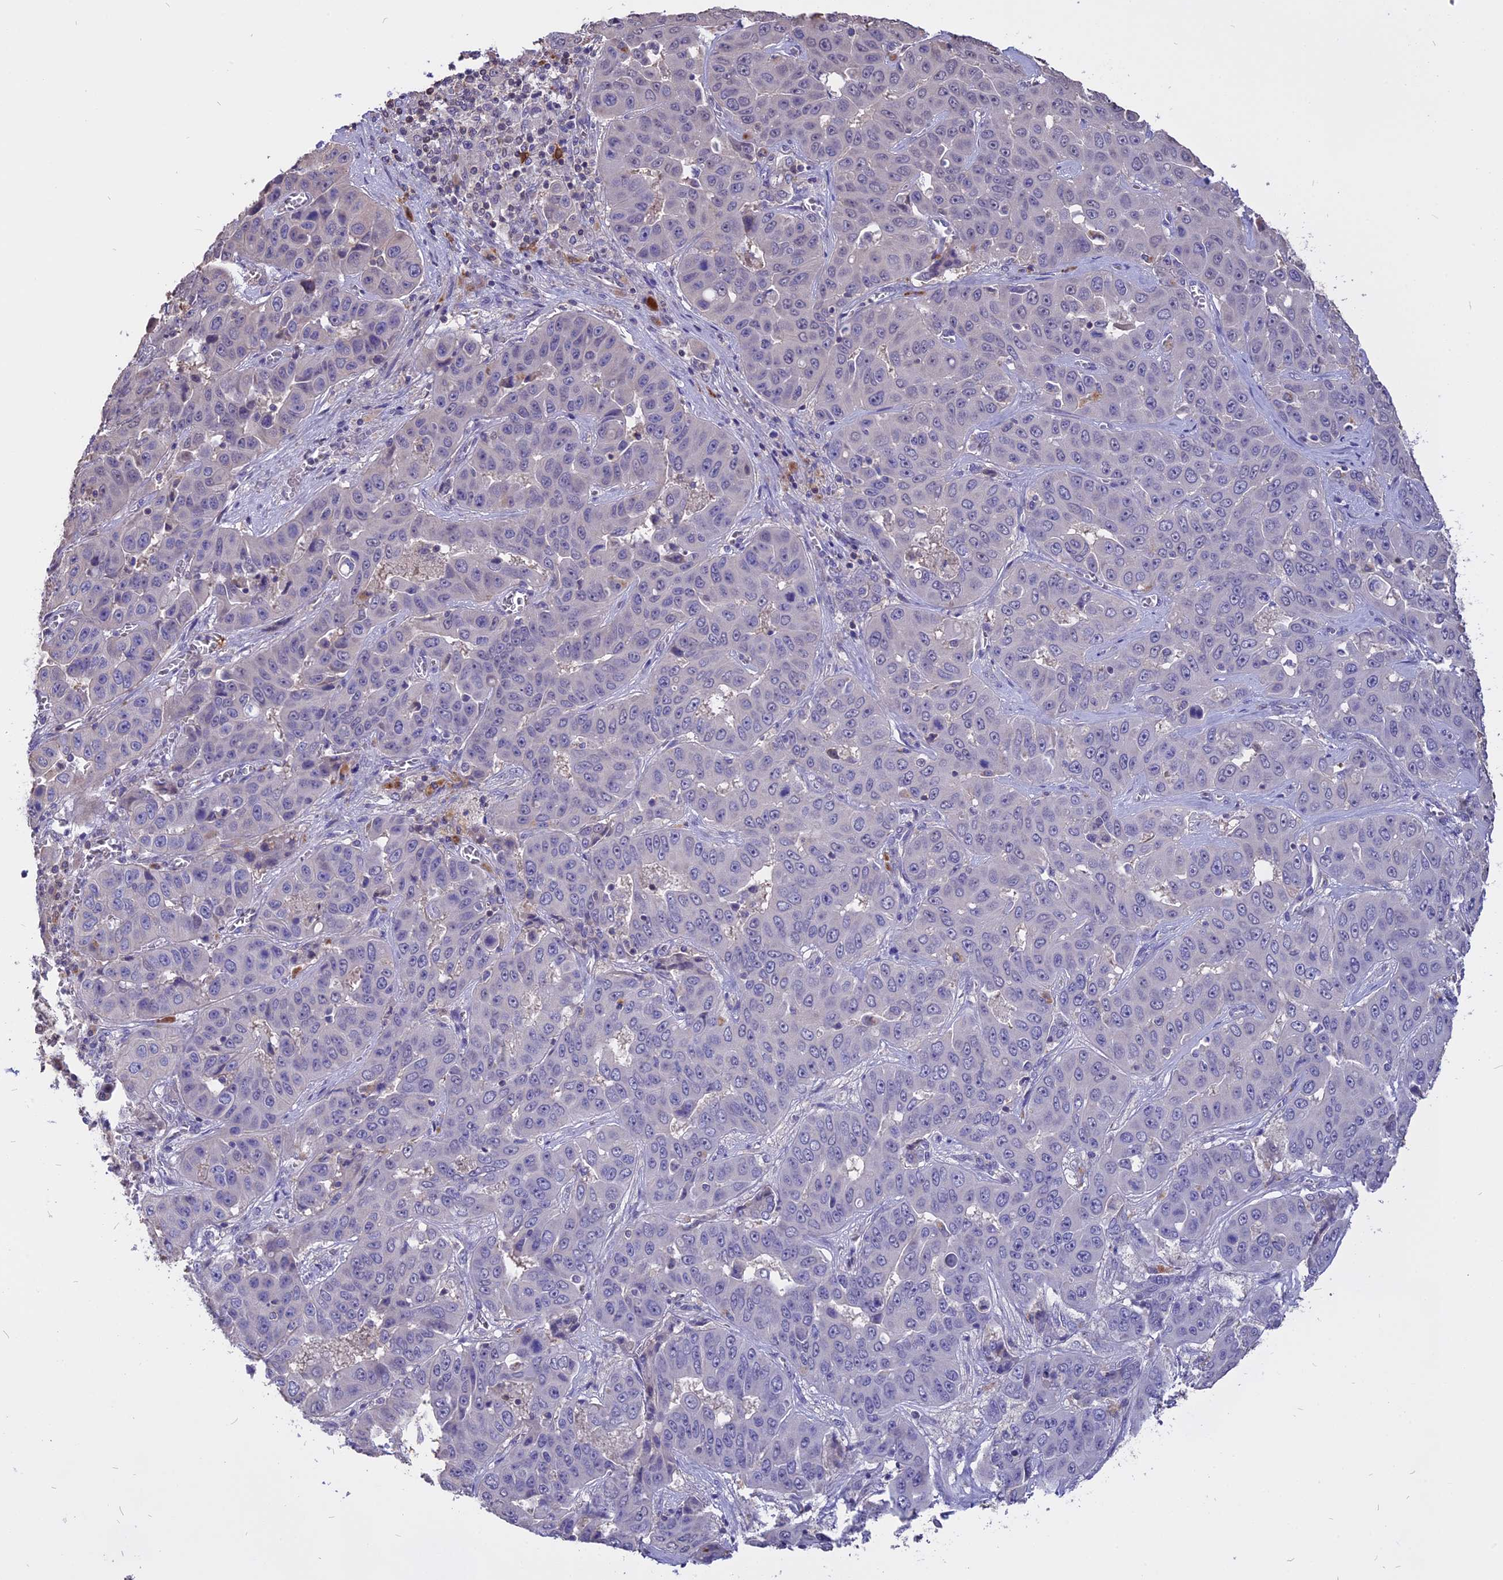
{"staining": {"intensity": "negative", "quantity": "none", "location": "none"}, "tissue": "liver cancer", "cell_type": "Tumor cells", "image_type": "cancer", "snomed": [{"axis": "morphology", "description": "Cholangiocarcinoma"}, {"axis": "topography", "description": "Liver"}], "caption": "Tumor cells show no significant positivity in cholangiocarcinoma (liver).", "gene": "CARMIL2", "patient": {"sex": "female", "age": 52}}